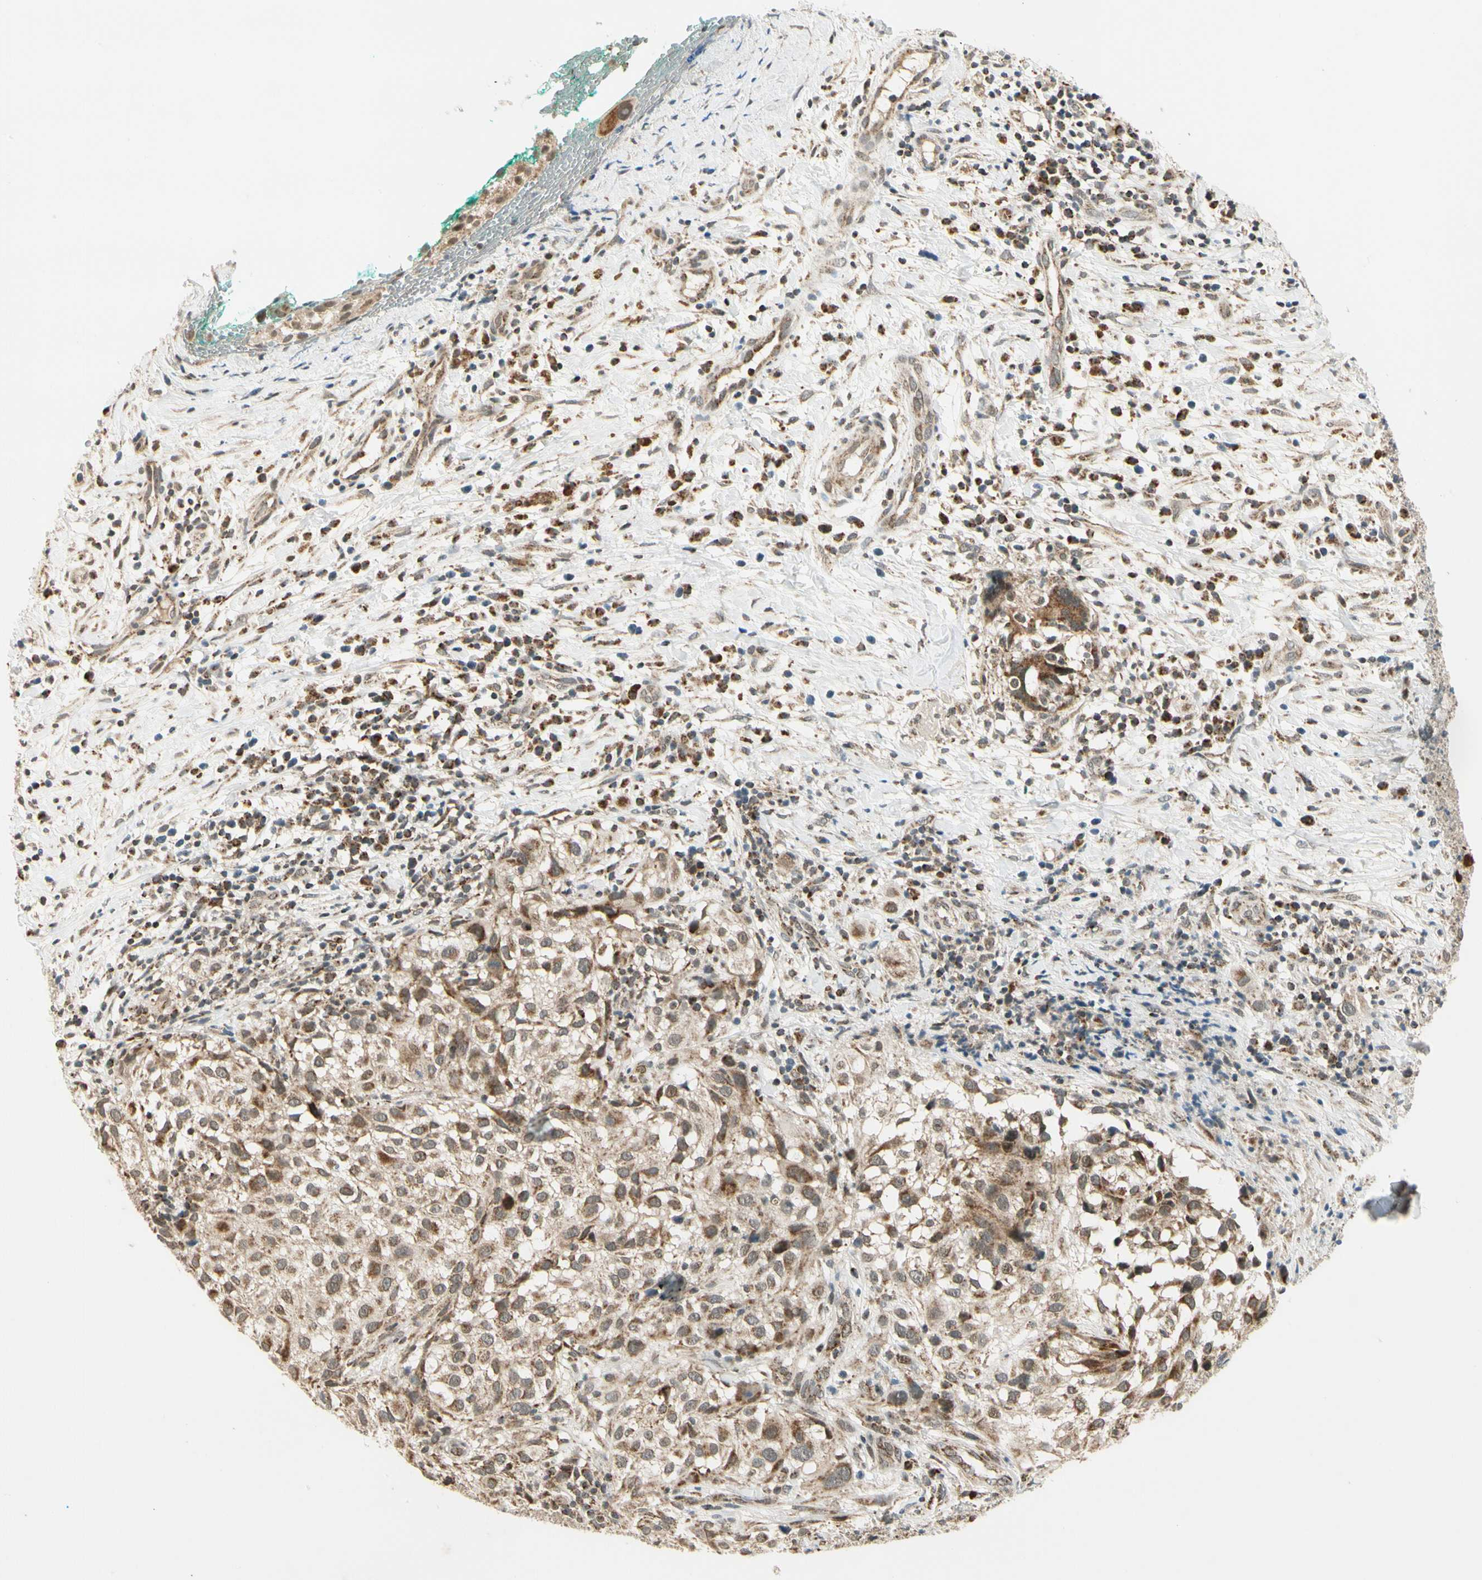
{"staining": {"intensity": "moderate", "quantity": ">75%", "location": "cytoplasmic/membranous"}, "tissue": "melanoma", "cell_type": "Tumor cells", "image_type": "cancer", "snomed": [{"axis": "morphology", "description": "Necrosis, NOS"}, {"axis": "morphology", "description": "Malignant melanoma, NOS"}, {"axis": "topography", "description": "Skin"}], "caption": "Immunohistochemical staining of human malignant melanoma demonstrates medium levels of moderate cytoplasmic/membranous expression in approximately >75% of tumor cells. (Stains: DAB in brown, nuclei in blue, Microscopy: brightfield microscopy at high magnification).", "gene": "KHDC4", "patient": {"sex": "female", "age": 87}}